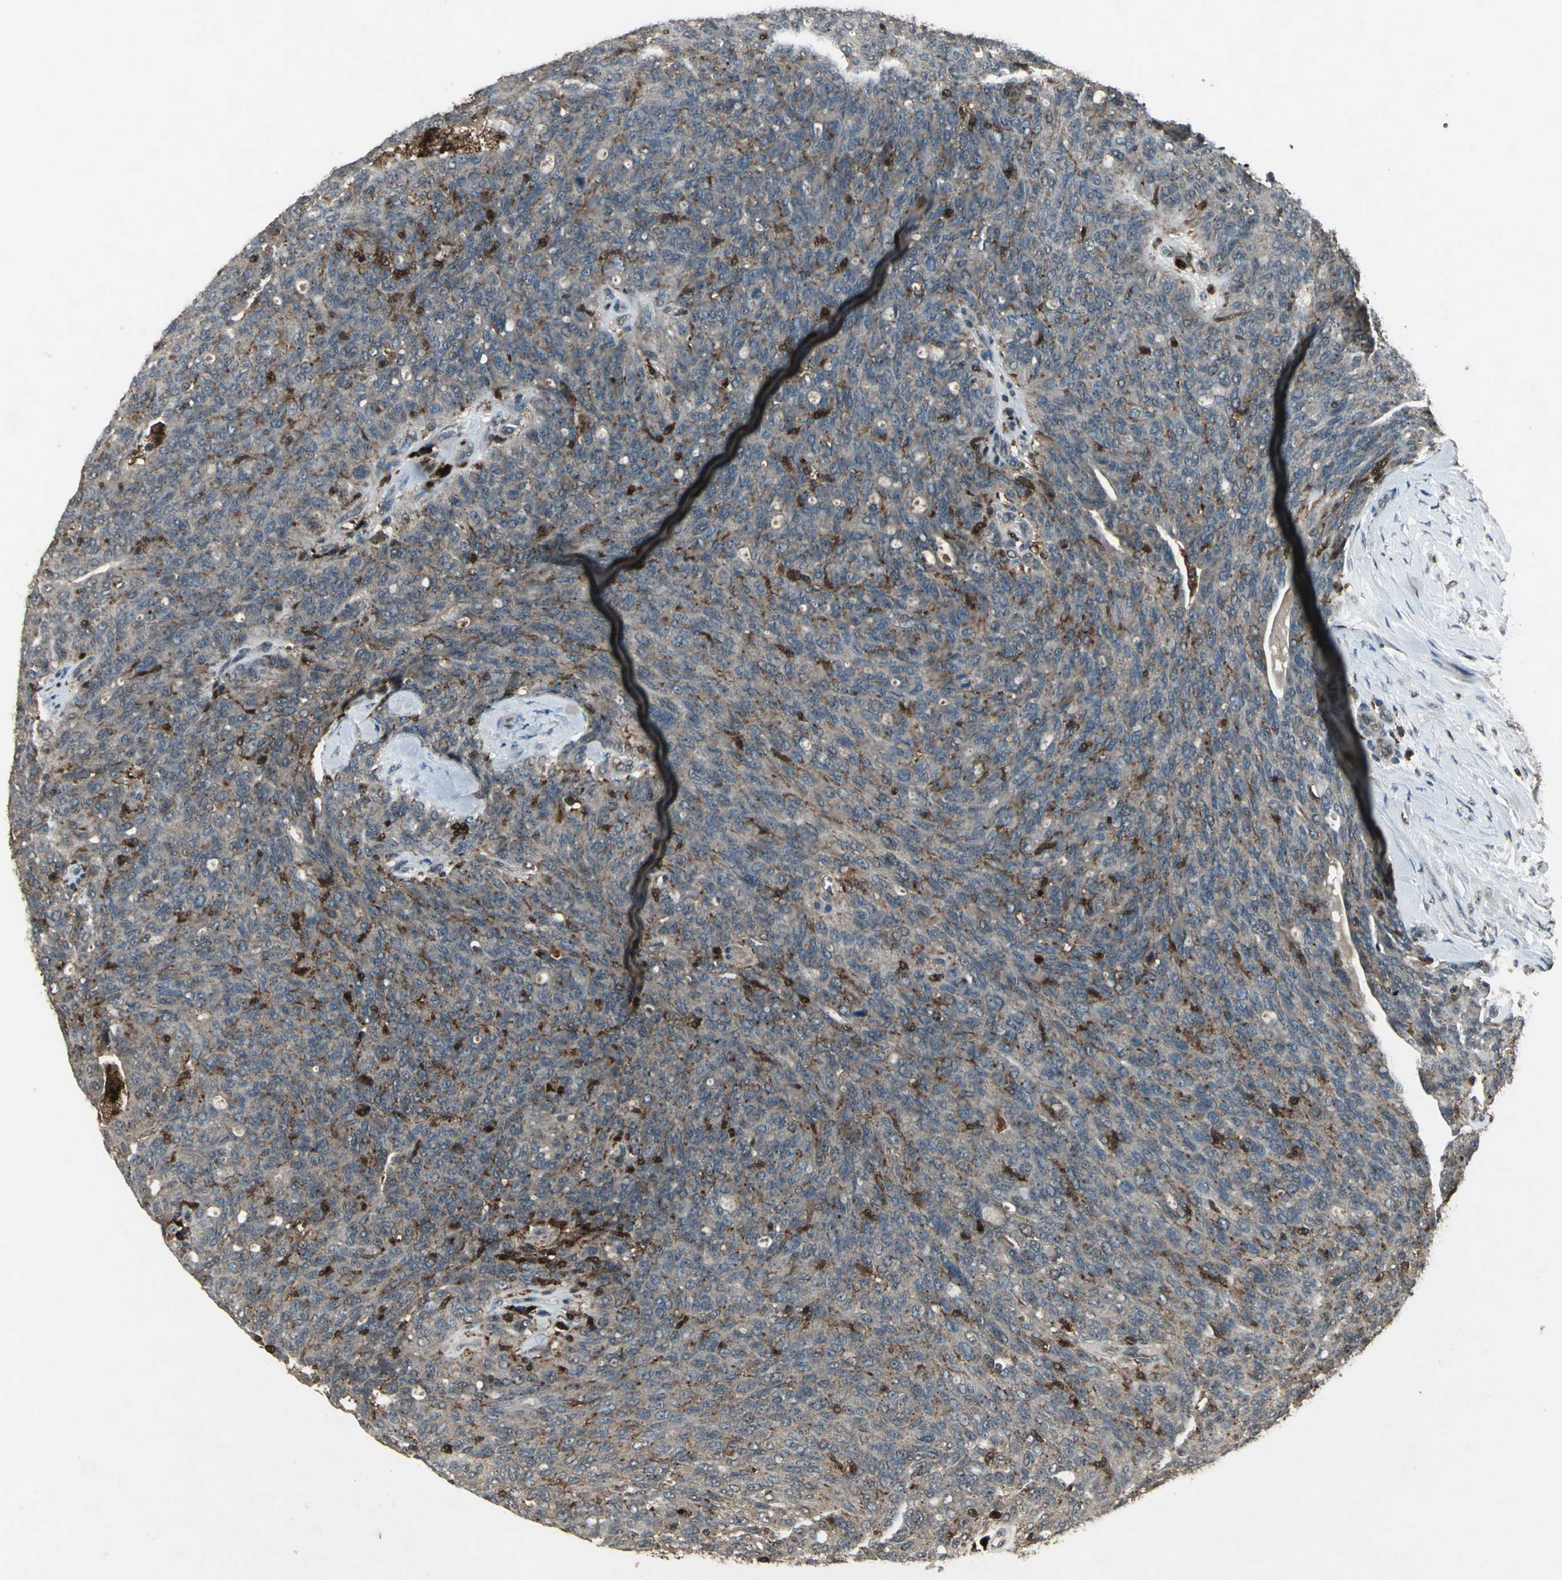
{"staining": {"intensity": "moderate", "quantity": "<25%", "location": "cytoplasmic/membranous"}, "tissue": "ovarian cancer", "cell_type": "Tumor cells", "image_type": "cancer", "snomed": [{"axis": "morphology", "description": "Carcinoma, endometroid"}, {"axis": "topography", "description": "Ovary"}], "caption": "Human ovarian cancer stained with a protein marker exhibits moderate staining in tumor cells.", "gene": "PYCARD", "patient": {"sex": "female", "age": 60}}